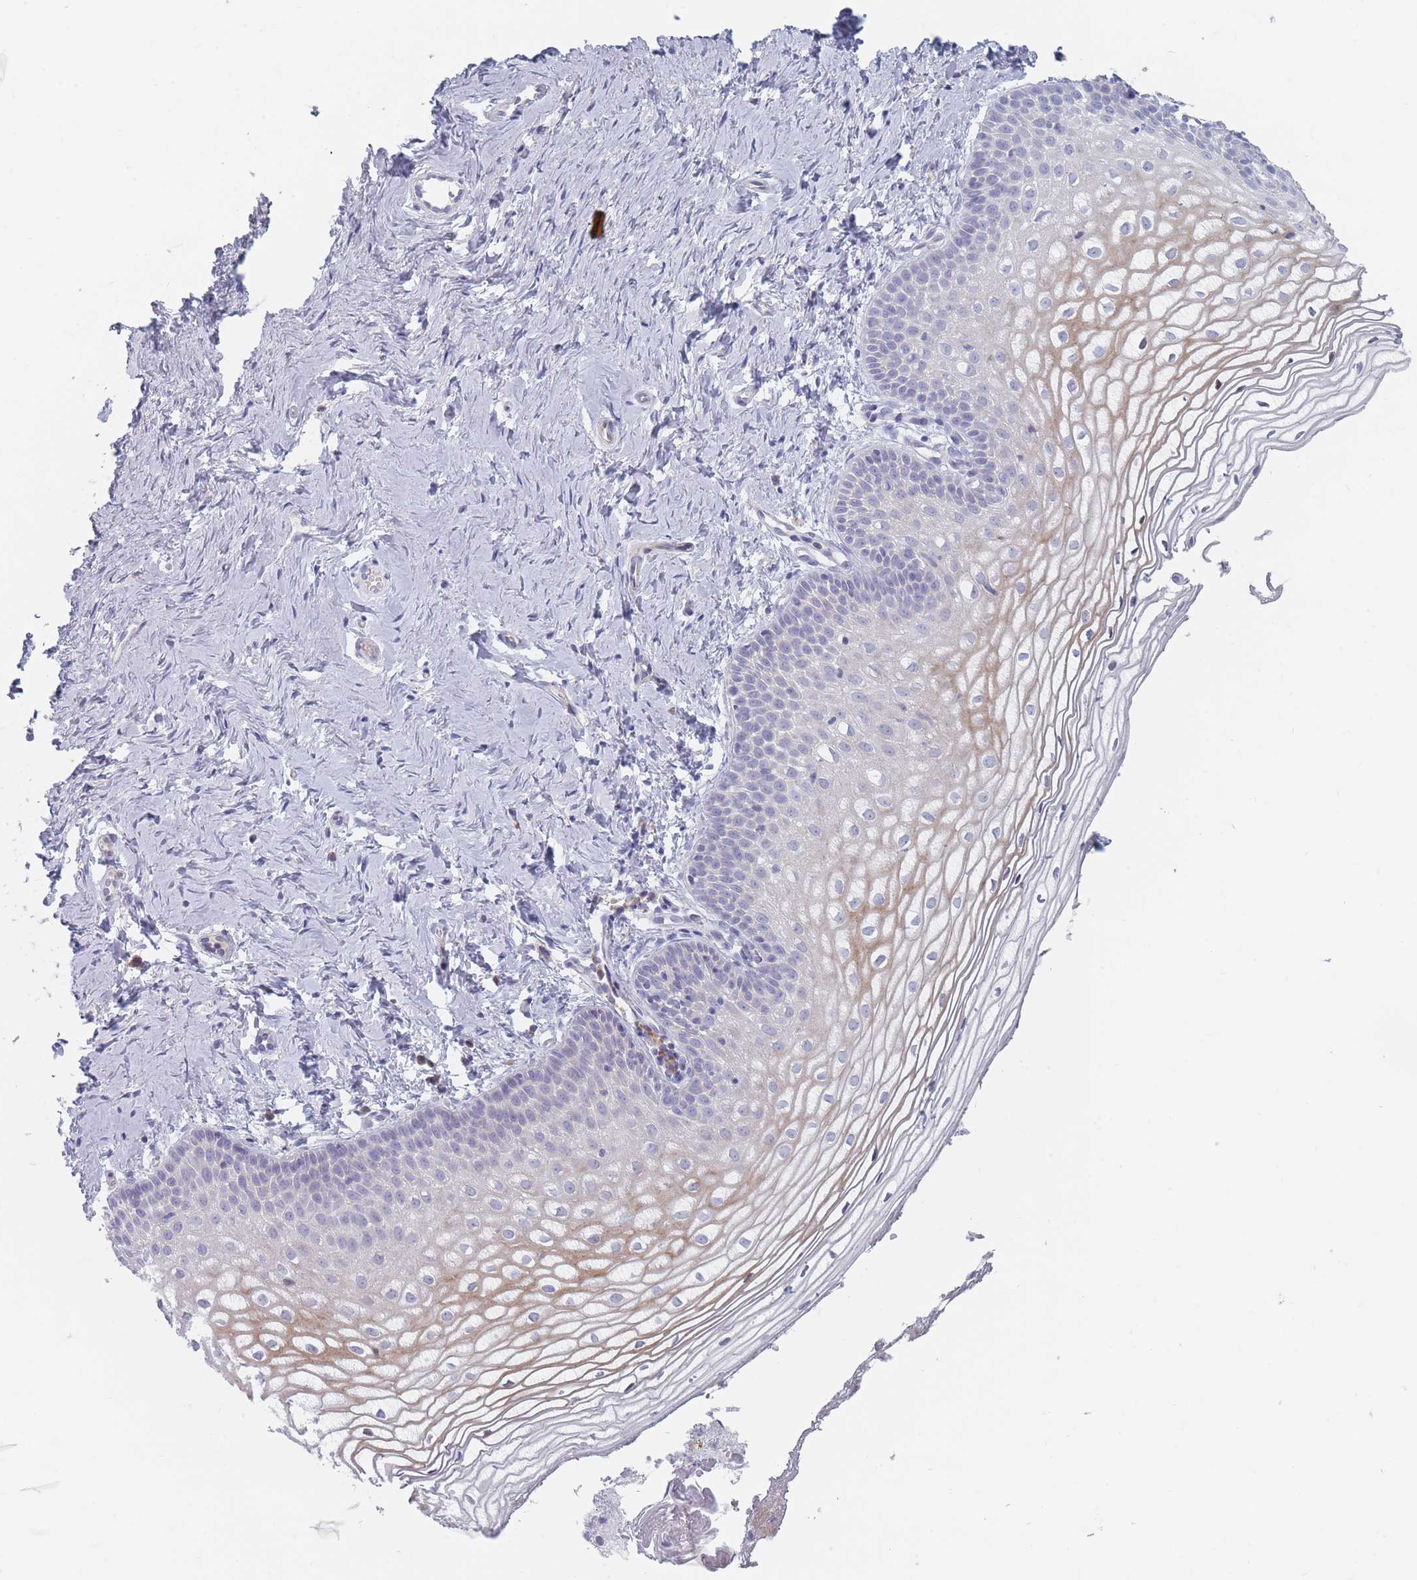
{"staining": {"intensity": "negative", "quantity": "none", "location": "none"}, "tissue": "vagina", "cell_type": "Squamous epithelial cells", "image_type": "normal", "snomed": [{"axis": "morphology", "description": "Normal tissue, NOS"}, {"axis": "topography", "description": "Vagina"}], "caption": "Vagina stained for a protein using immunohistochemistry (IHC) shows no staining squamous epithelial cells.", "gene": "SPATS1", "patient": {"sex": "female", "age": 56}}